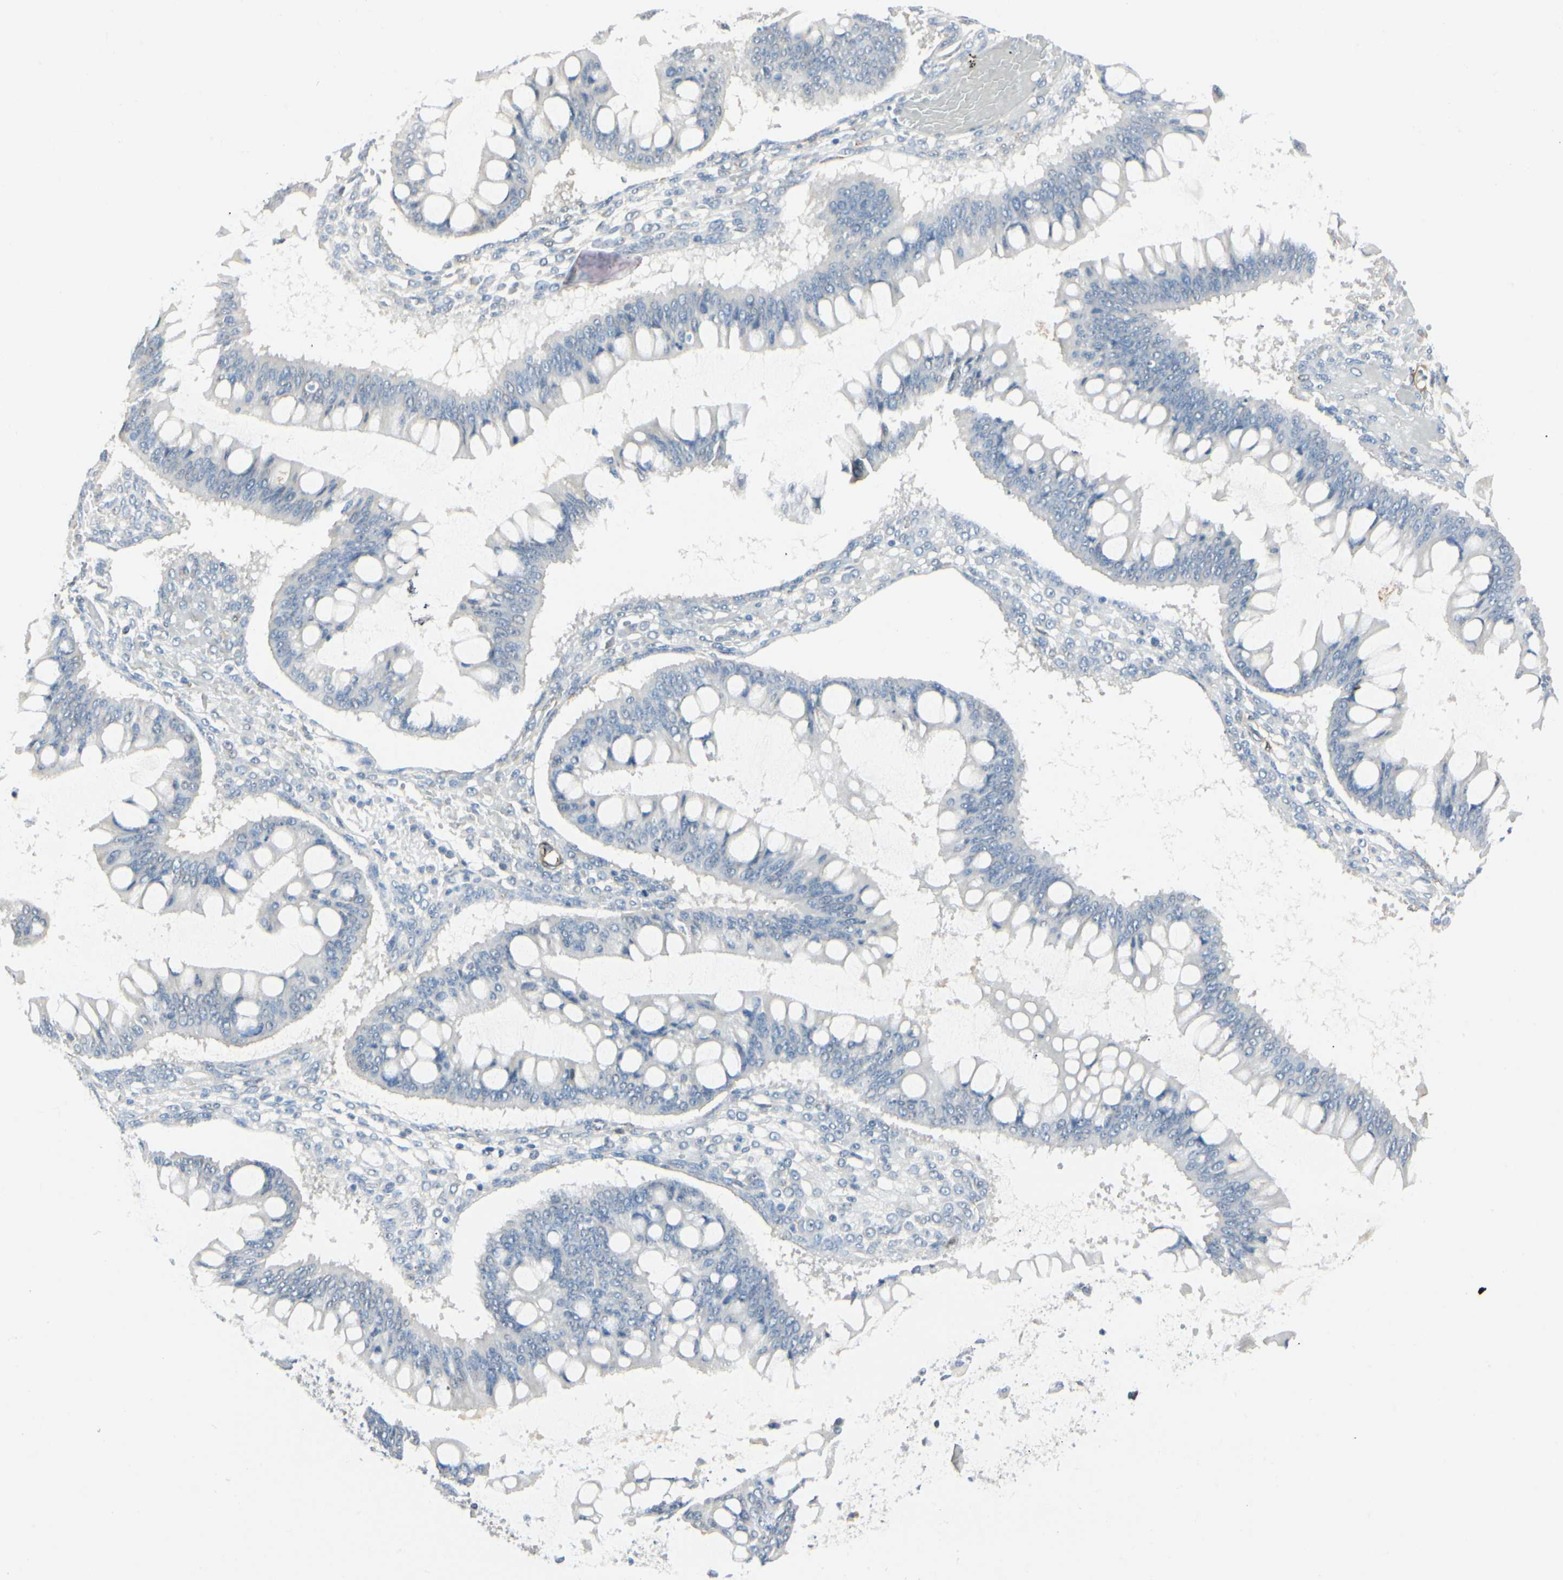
{"staining": {"intensity": "negative", "quantity": "none", "location": "none"}, "tissue": "ovarian cancer", "cell_type": "Tumor cells", "image_type": "cancer", "snomed": [{"axis": "morphology", "description": "Cystadenocarcinoma, mucinous, NOS"}, {"axis": "topography", "description": "Ovary"}], "caption": "DAB (3,3'-diaminobenzidine) immunohistochemical staining of human mucinous cystadenocarcinoma (ovarian) displays no significant positivity in tumor cells. The staining was performed using DAB (3,3'-diaminobenzidine) to visualize the protein expression in brown, while the nuclei were stained in blue with hematoxylin (Magnification: 20x).", "gene": "AMPH", "patient": {"sex": "female", "age": 73}}